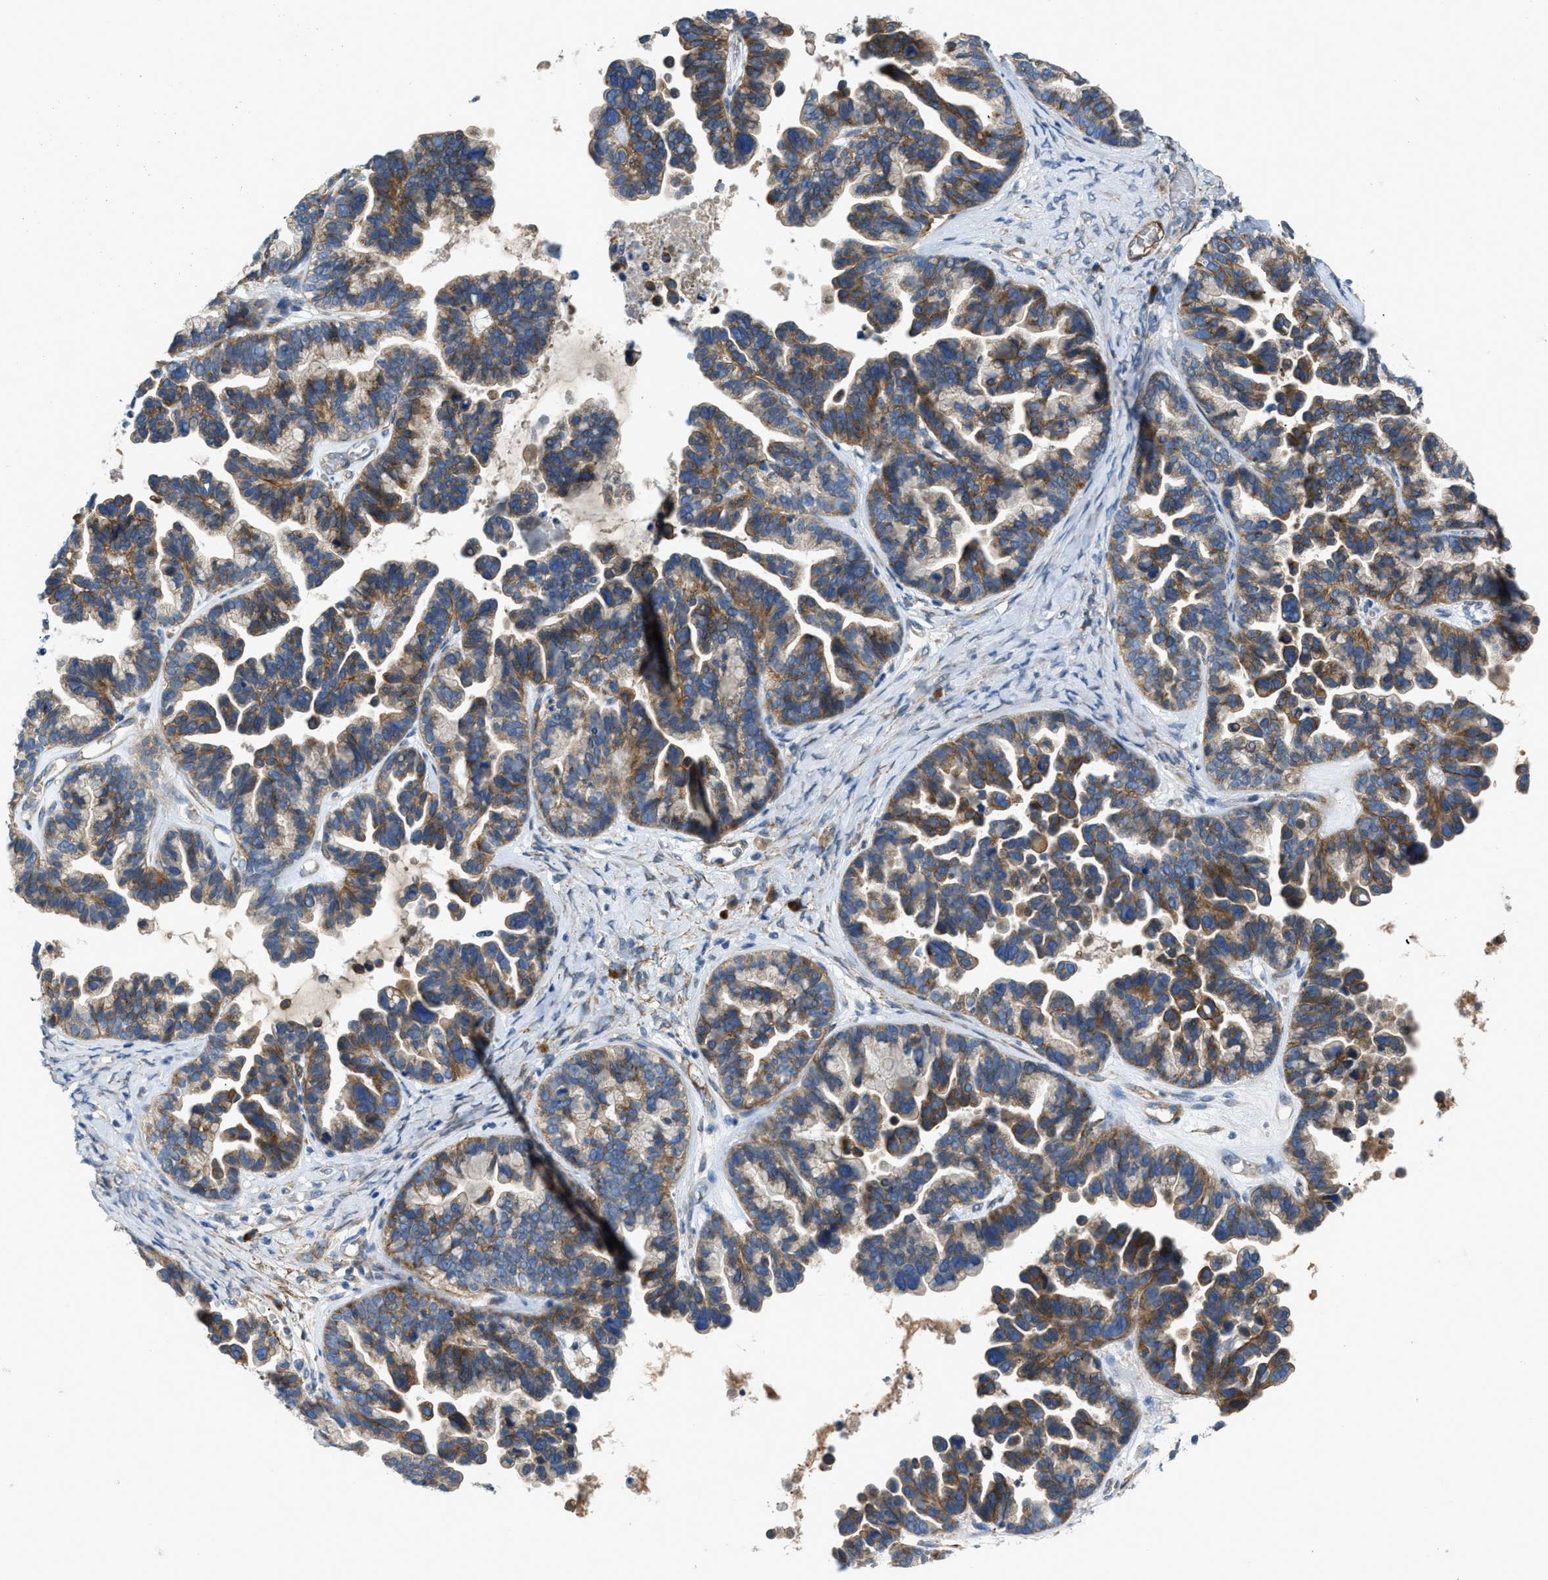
{"staining": {"intensity": "moderate", "quantity": ">75%", "location": "cytoplasmic/membranous"}, "tissue": "ovarian cancer", "cell_type": "Tumor cells", "image_type": "cancer", "snomed": [{"axis": "morphology", "description": "Cystadenocarcinoma, serous, NOS"}, {"axis": "topography", "description": "Ovary"}], "caption": "An image of human ovarian serous cystadenocarcinoma stained for a protein shows moderate cytoplasmic/membranous brown staining in tumor cells.", "gene": "BMPR1A", "patient": {"sex": "female", "age": 56}}